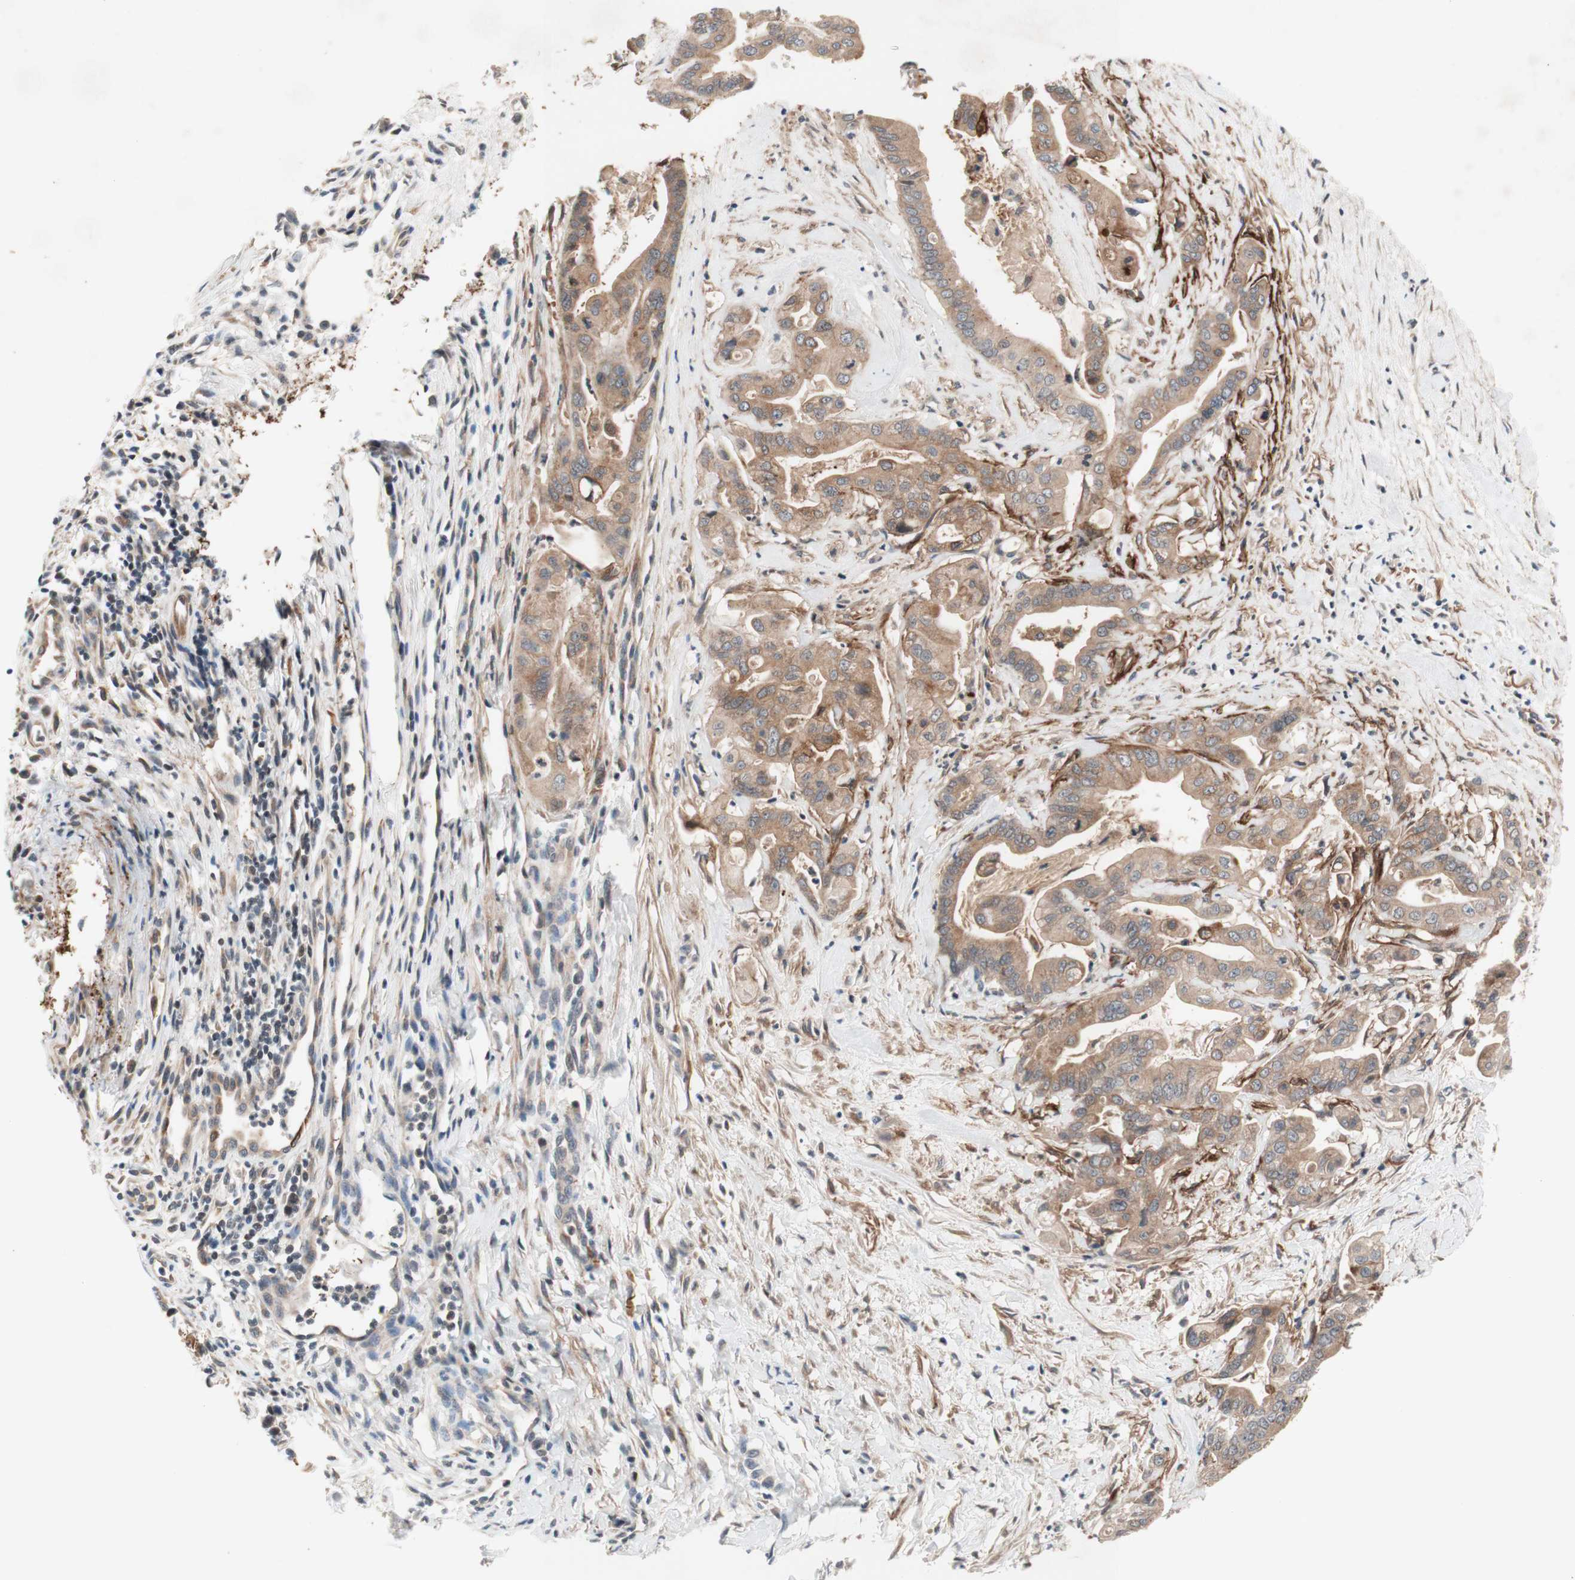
{"staining": {"intensity": "moderate", "quantity": ">75%", "location": "cytoplasmic/membranous"}, "tissue": "pancreatic cancer", "cell_type": "Tumor cells", "image_type": "cancer", "snomed": [{"axis": "morphology", "description": "Adenocarcinoma, NOS"}, {"axis": "topography", "description": "Pancreas"}], "caption": "Protein expression analysis of pancreatic cancer exhibits moderate cytoplasmic/membranous staining in approximately >75% of tumor cells. The staining is performed using DAB (3,3'-diaminobenzidine) brown chromogen to label protein expression. The nuclei are counter-stained blue using hematoxylin.", "gene": "CD55", "patient": {"sex": "female", "age": 75}}